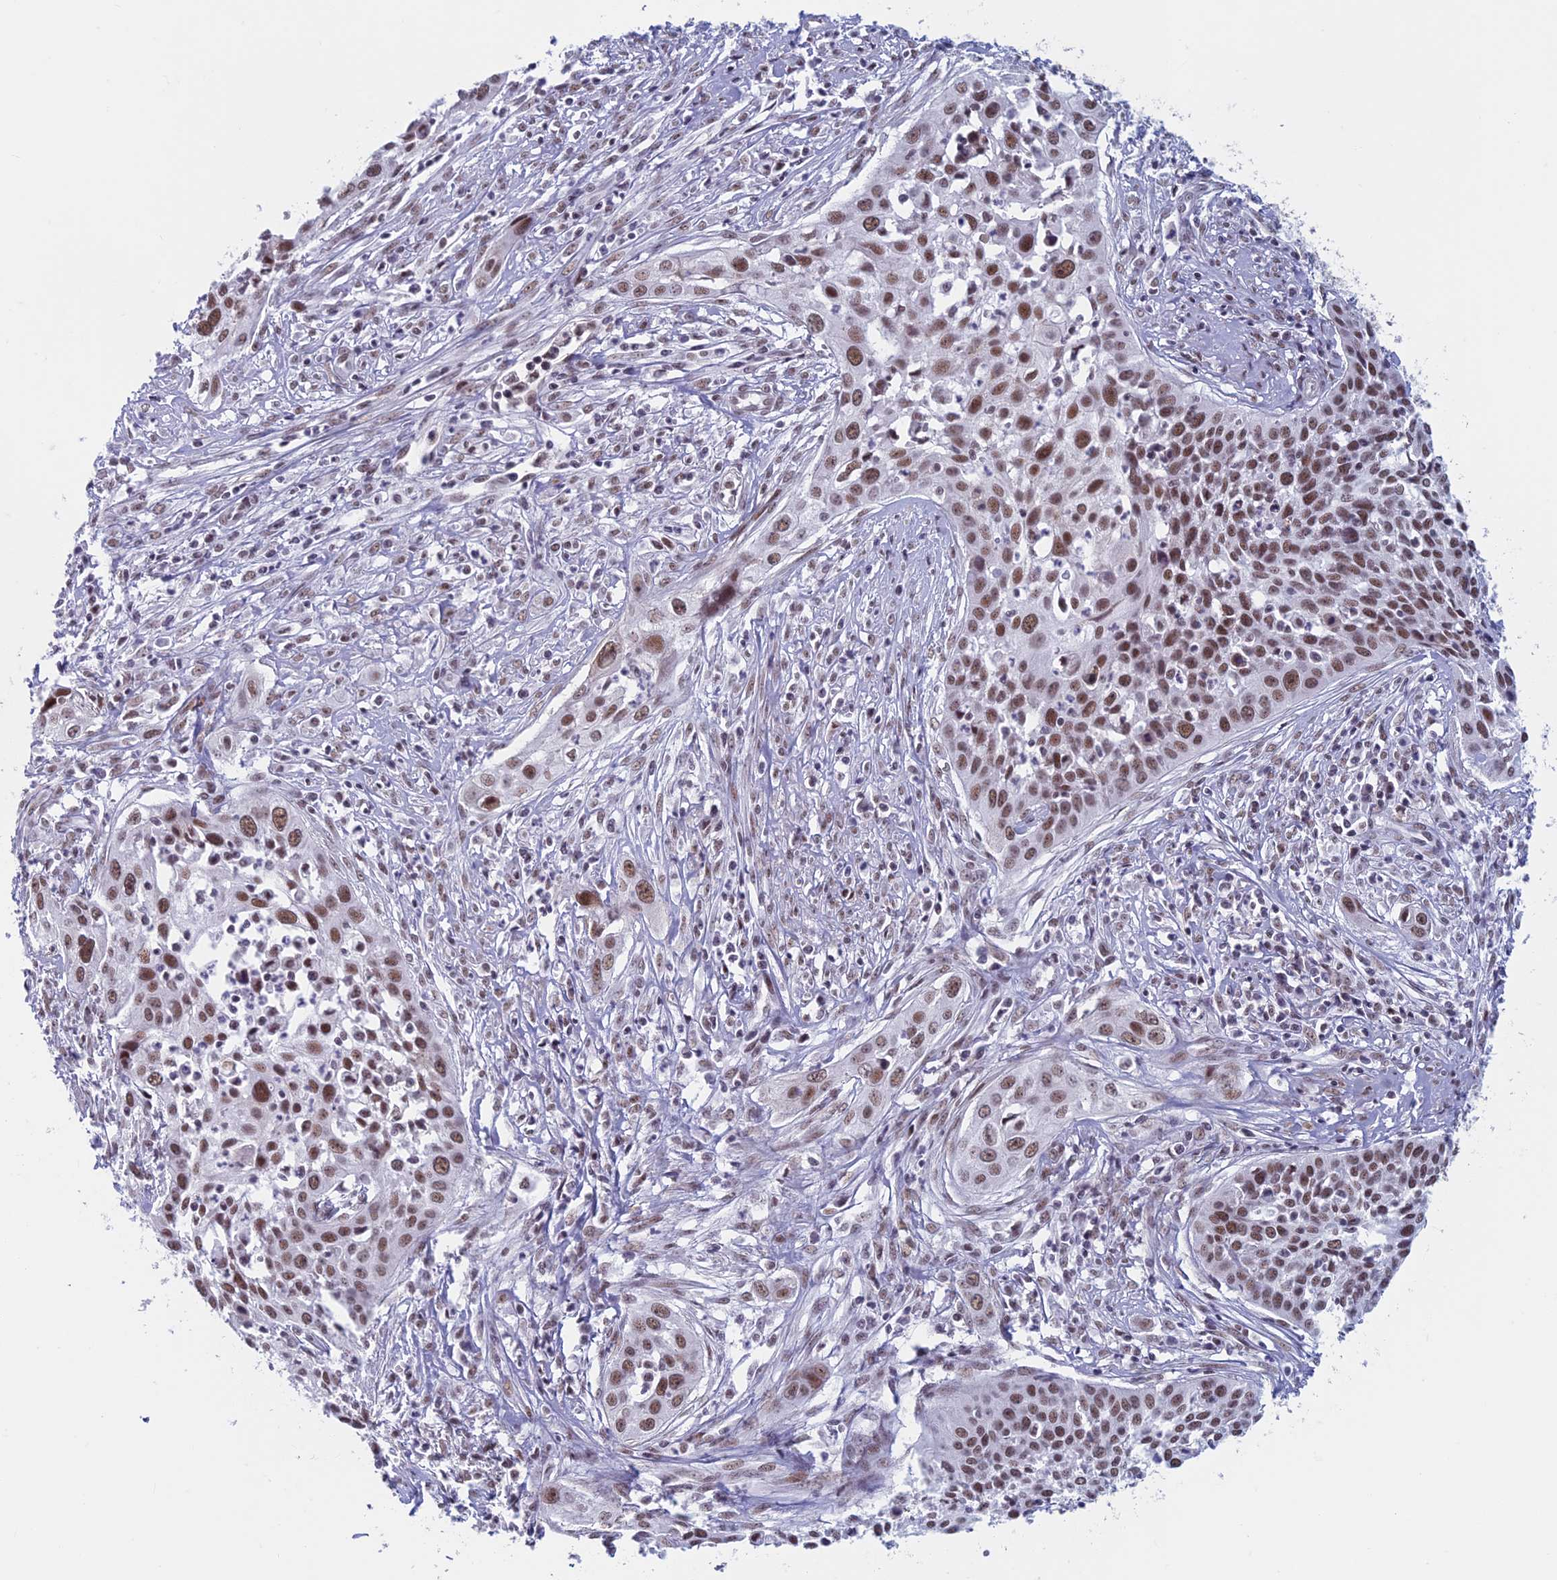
{"staining": {"intensity": "moderate", "quantity": ">75%", "location": "nuclear"}, "tissue": "cervical cancer", "cell_type": "Tumor cells", "image_type": "cancer", "snomed": [{"axis": "morphology", "description": "Squamous cell carcinoma, NOS"}, {"axis": "topography", "description": "Cervix"}], "caption": "DAB (3,3'-diaminobenzidine) immunohistochemical staining of cervical cancer demonstrates moderate nuclear protein positivity in approximately >75% of tumor cells. (brown staining indicates protein expression, while blue staining denotes nuclei).", "gene": "ASH2L", "patient": {"sex": "female", "age": 34}}